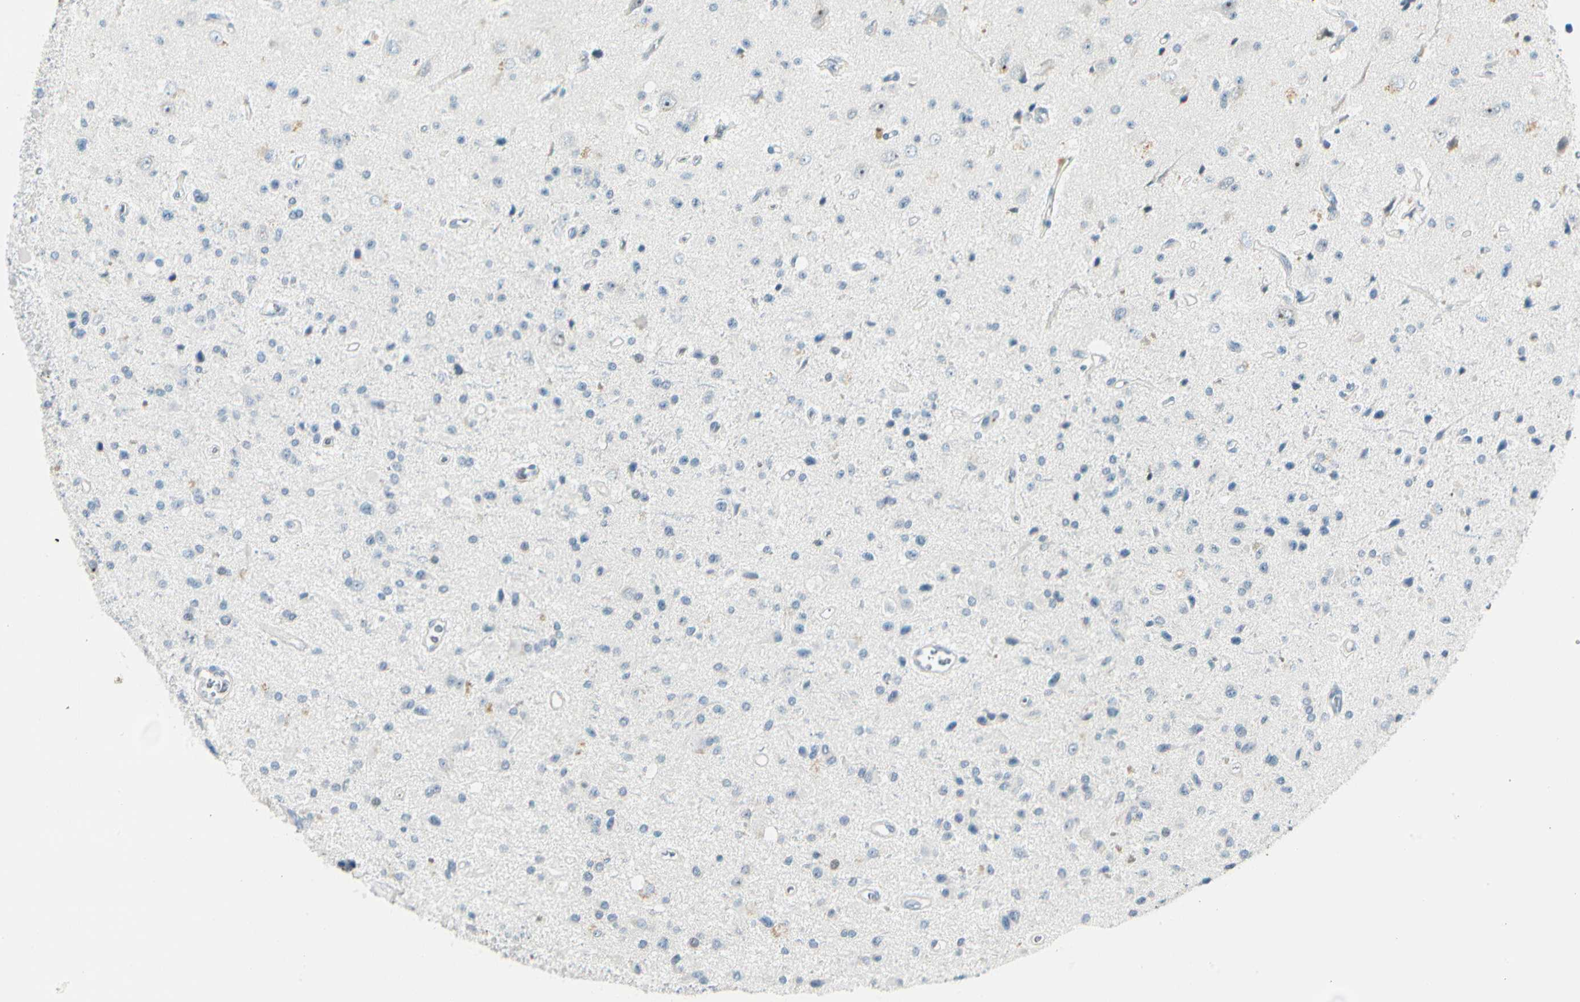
{"staining": {"intensity": "negative", "quantity": "none", "location": "none"}, "tissue": "glioma", "cell_type": "Tumor cells", "image_type": "cancer", "snomed": [{"axis": "morphology", "description": "Glioma, malignant, Low grade"}, {"axis": "topography", "description": "Brain"}], "caption": "Malignant low-grade glioma stained for a protein using immunohistochemistry (IHC) reveals no staining tumor cells.", "gene": "ZSCAN1", "patient": {"sex": "male", "age": 58}}